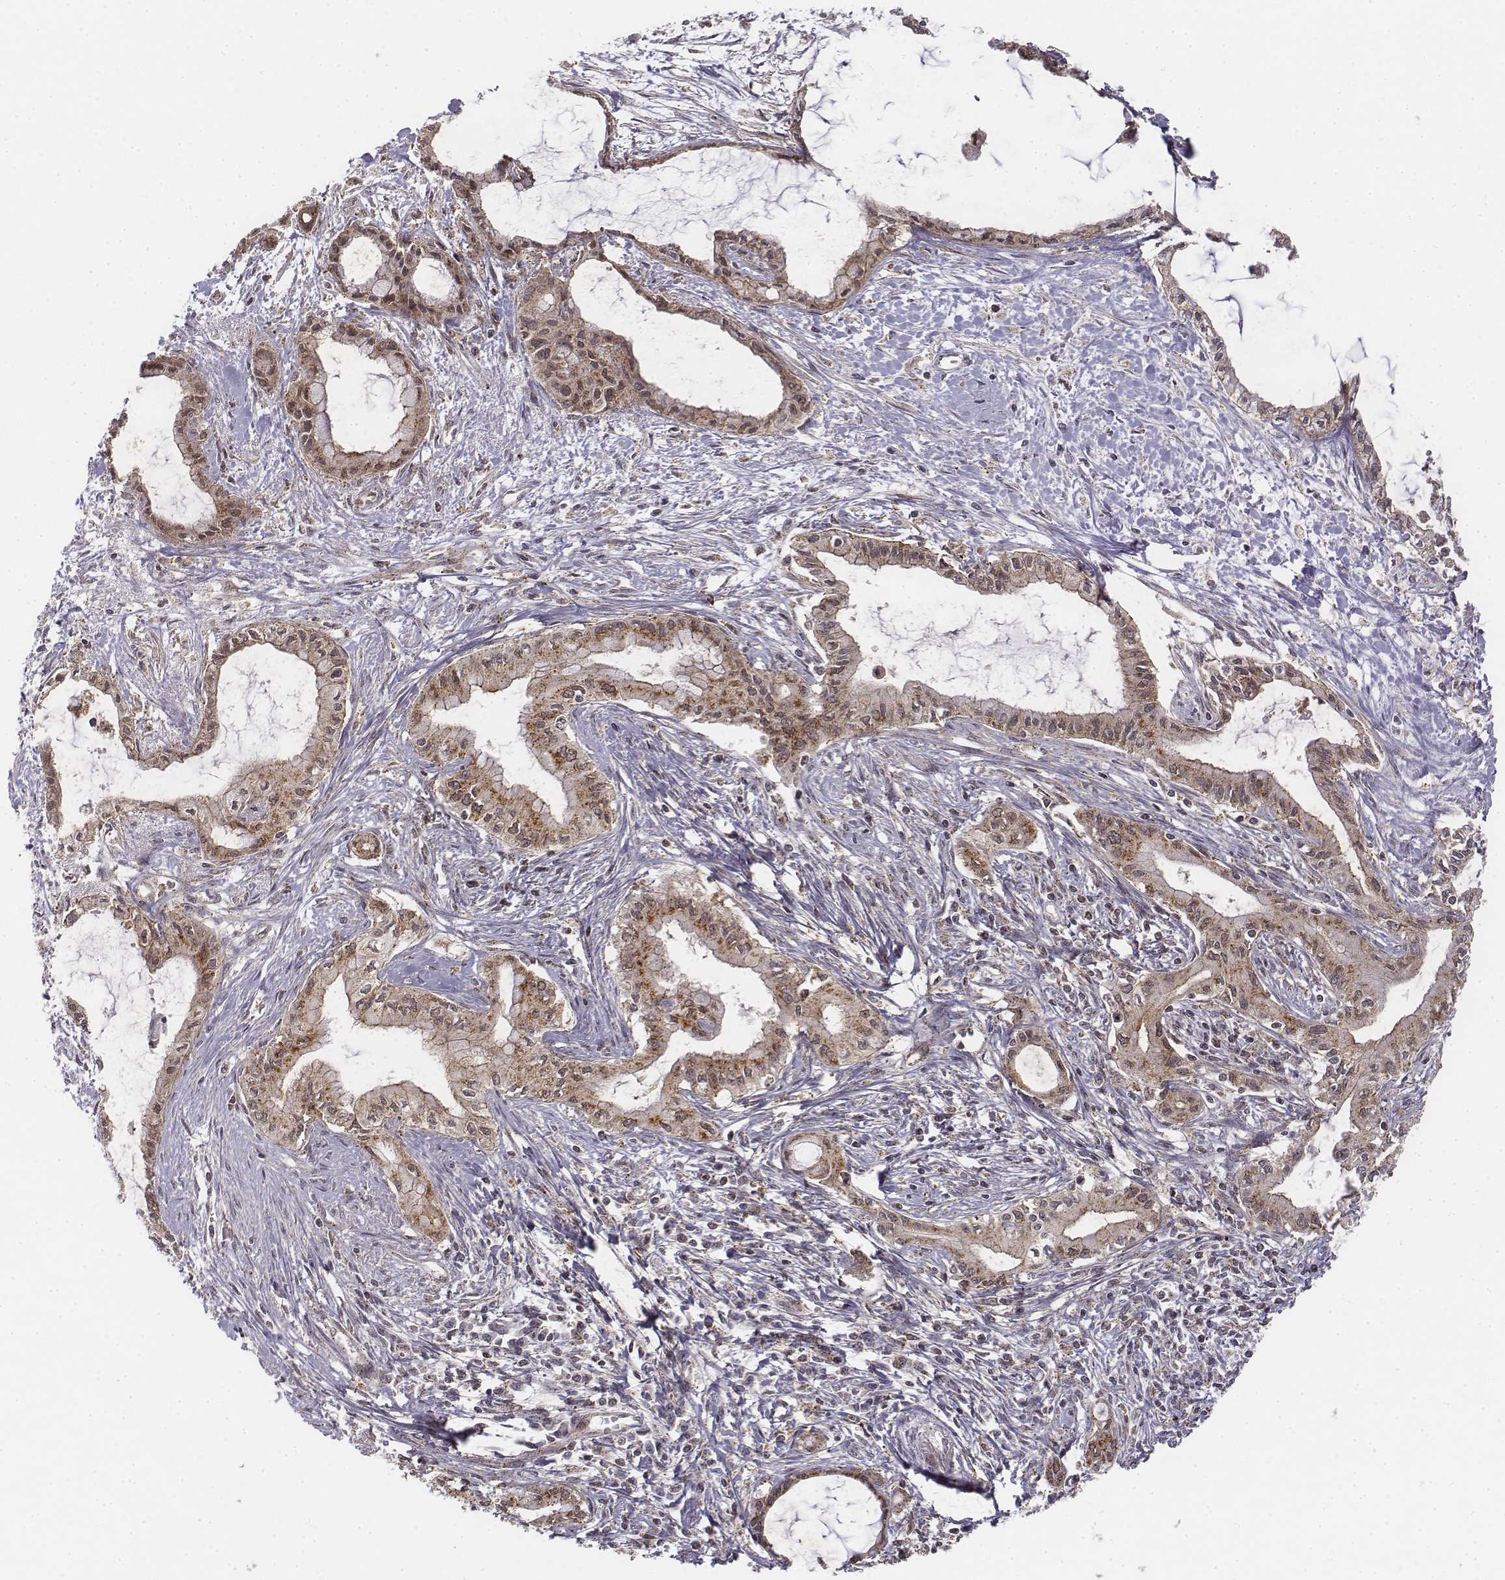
{"staining": {"intensity": "moderate", "quantity": "25%-75%", "location": "cytoplasmic/membranous"}, "tissue": "pancreatic cancer", "cell_type": "Tumor cells", "image_type": "cancer", "snomed": [{"axis": "morphology", "description": "Adenocarcinoma, NOS"}, {"axis": "topography", "description": "Pancreas"}], "caption": "High-power microscopy captured an immunohistochemistry (IHC) photomicrograph of pancreatic adenocarcinoma, revealing moderate cytoplasmic/membranous positivity in about 25%-75% of tumor cells.", "gene": "ZFYVE19", "patient": {"sex": "male", "age": 48}}